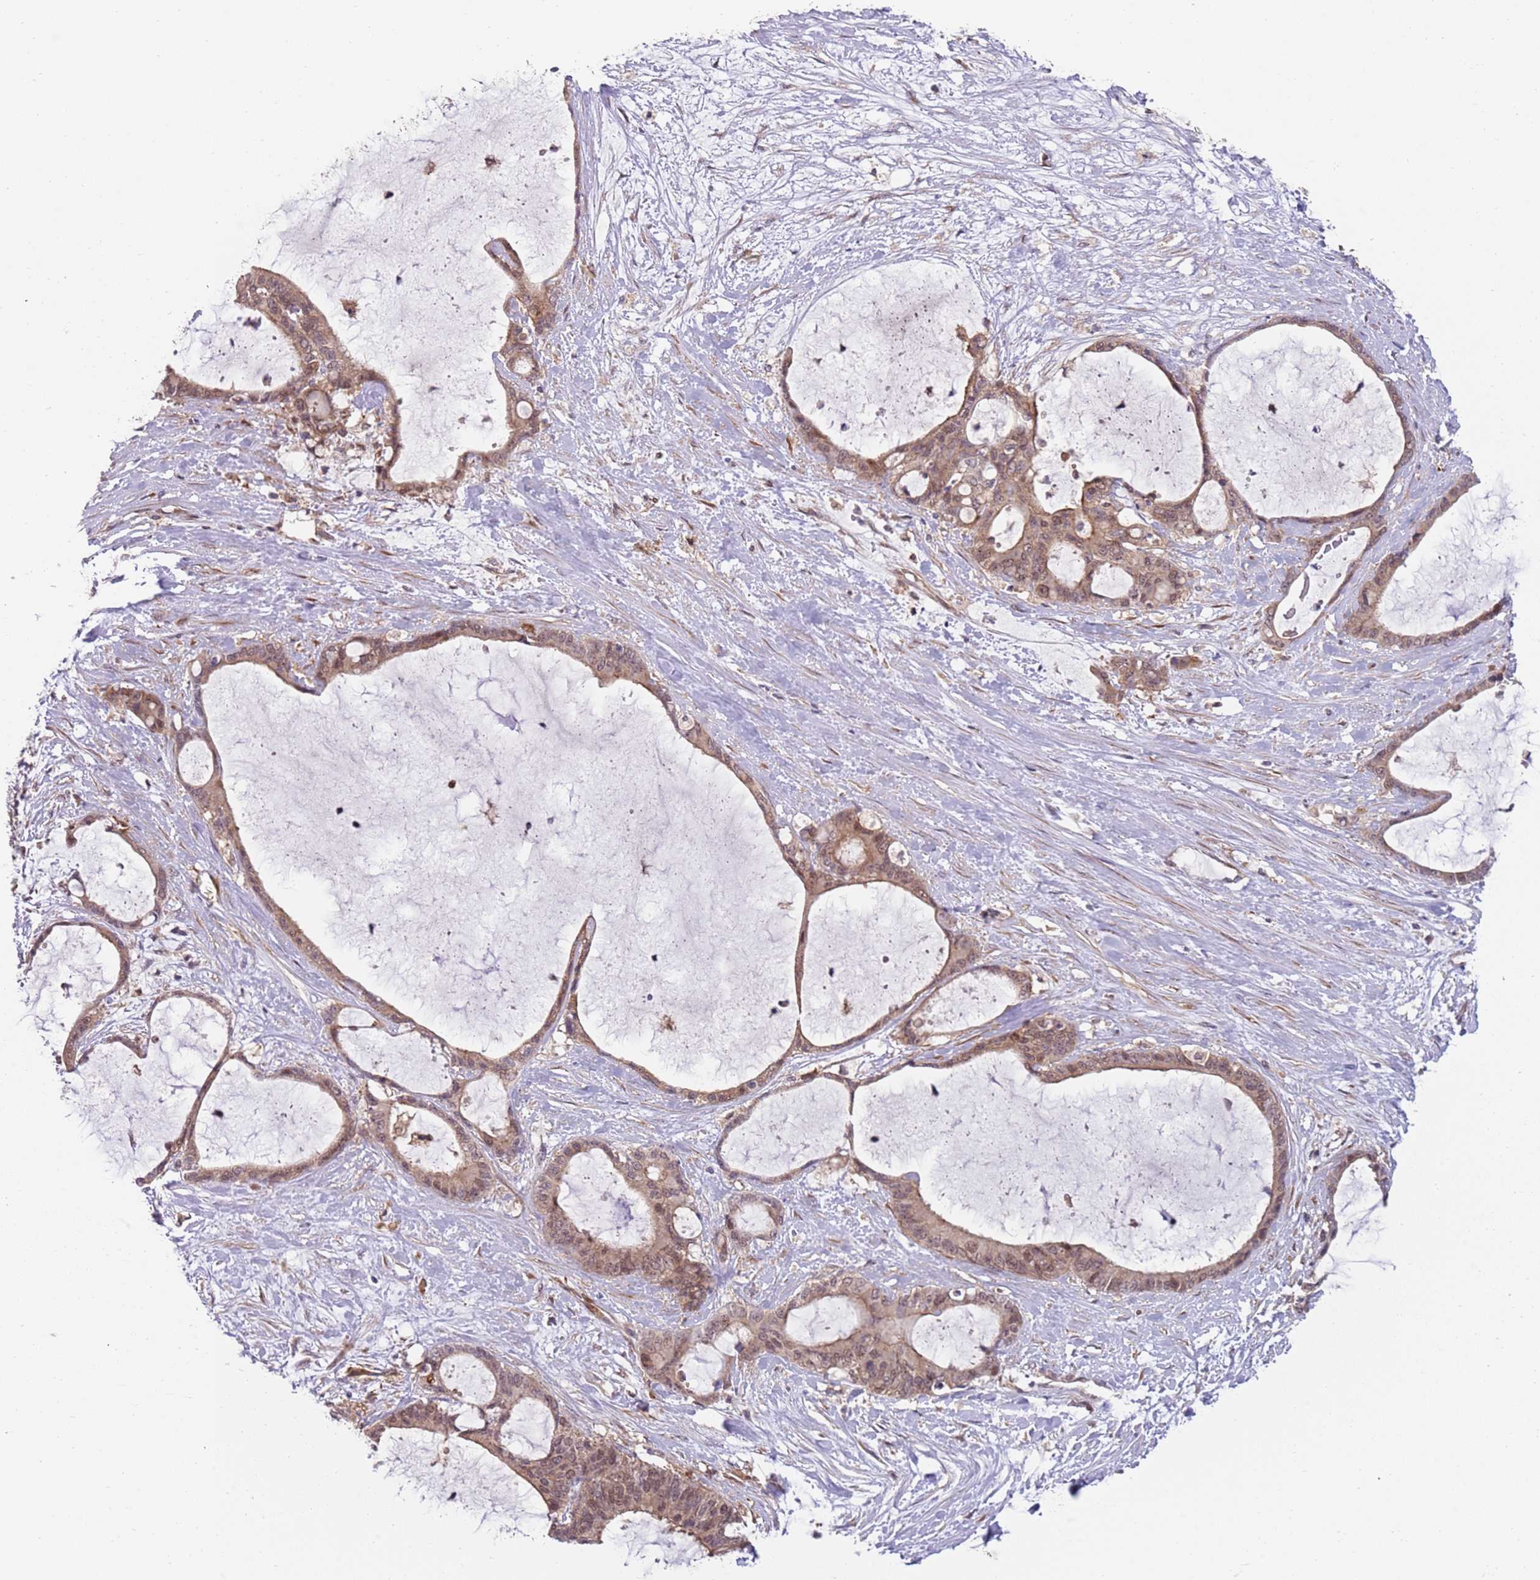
{"staining": {"intensity": "weak", "quantity": ">75%", "location": "cytoplasmic/membranous,nuclear"}, "tissue": "liver cancer", "cell_type": "Tumor cells", "image_type": "cancer", "snomed": [{"axis": "morphology", "description": "Normal tissue, NOS"}, {"axis": "morphology", "description": "Cholangiocarcinoma"}, {"axis": "topography", "description": "Liver"}, {"axis": "topography", "description": "Peripheral nerve tissue"}], "caption": "About >75% of tumor cells in liver cancer (cholangiocarcinoma) display weak cytoplasmic/membranous and nuclear protein positivity as visualized by brown immunohistochemical staining.", "gene": "GGA1", "patient": {"sex": "female", "age": 73}}